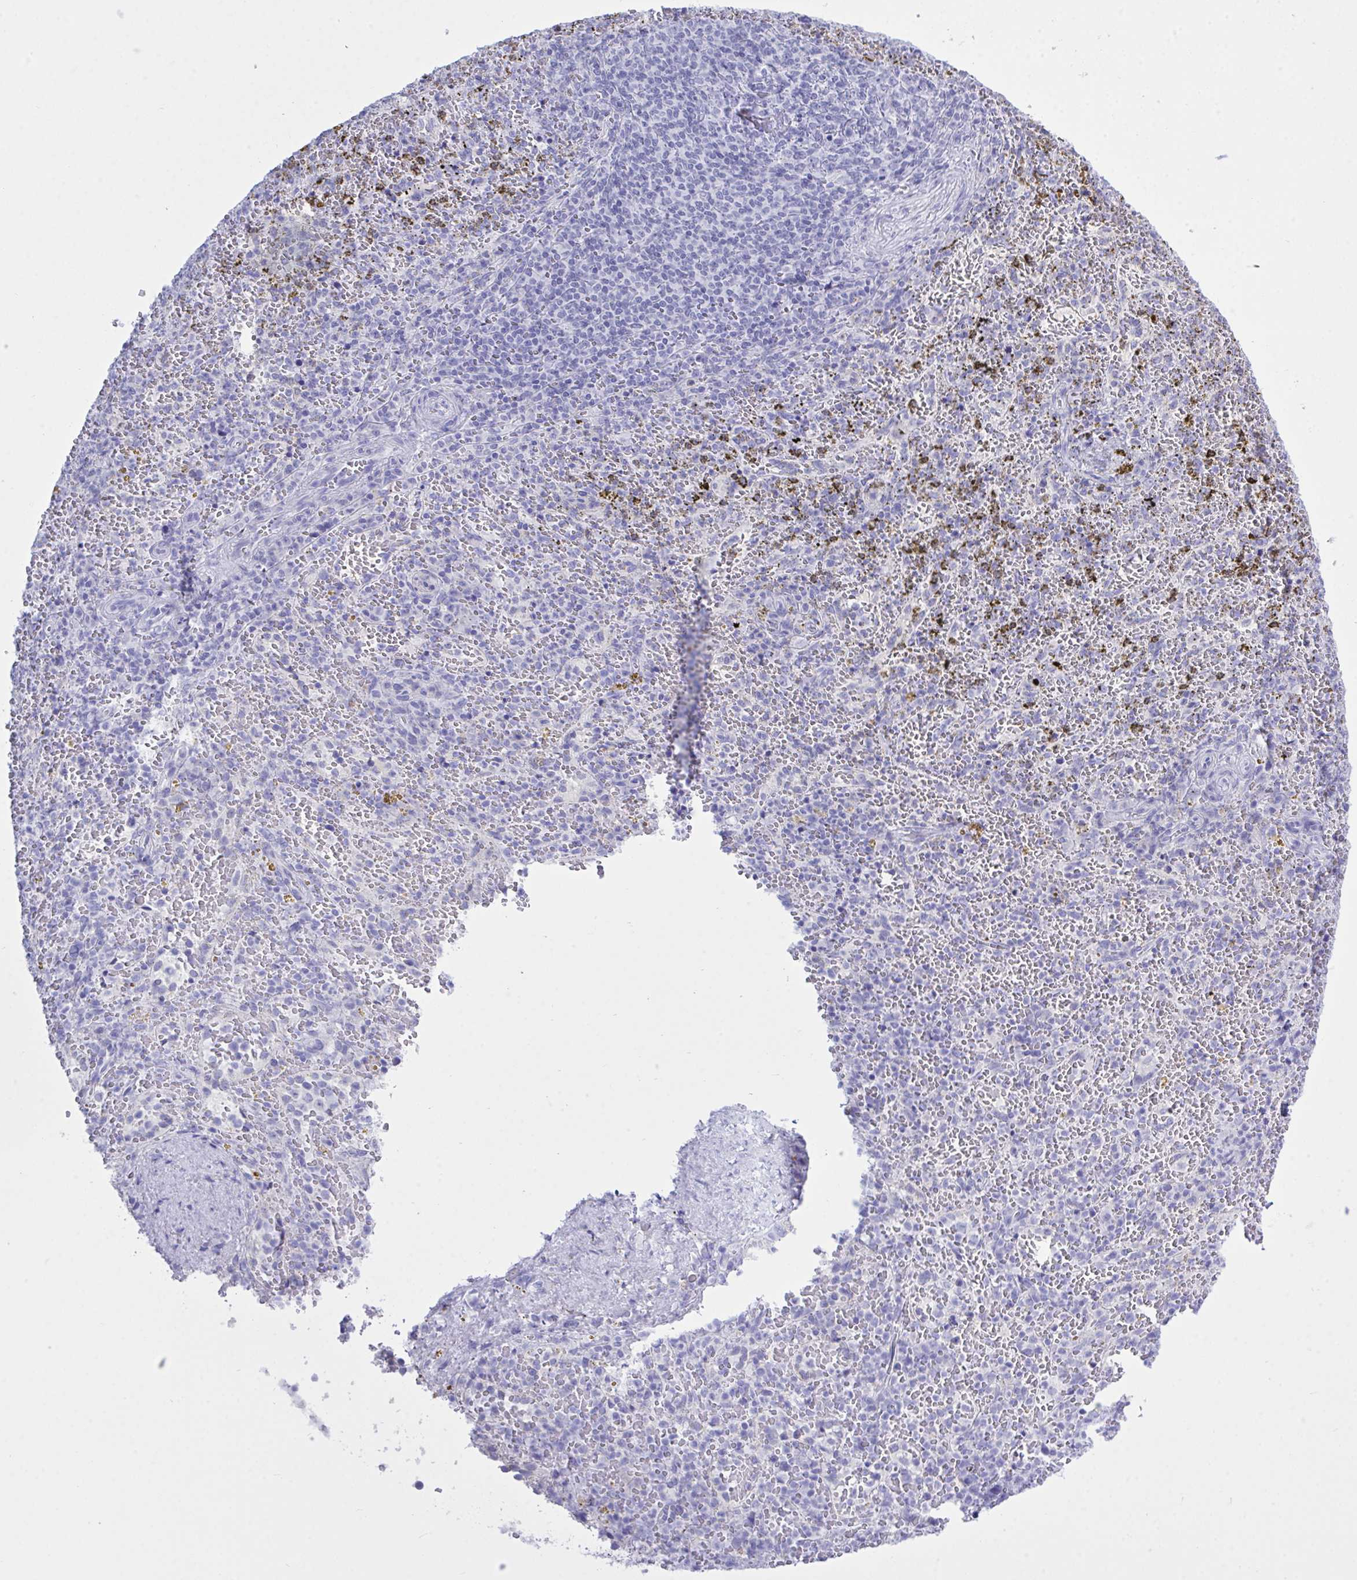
{"staining": {"intensity": "negative", "quantity": "none", "location": "none"}, "tissue": "spleen", "cell_type": "Cells in red pulp", "image_type": "normal", "snomed": [{"axis": "morphology", "description": "Normal tissue, NOS"}, {"axis": "topography", "description": "Spleen"}], "caption": "This is an immunohistochemistry (IHC) histopathology image of normal spleen. There is no staining in cells in red pulp.", "gene": "GLB1L2", "patient": {"sex": "female", "age": 50}}